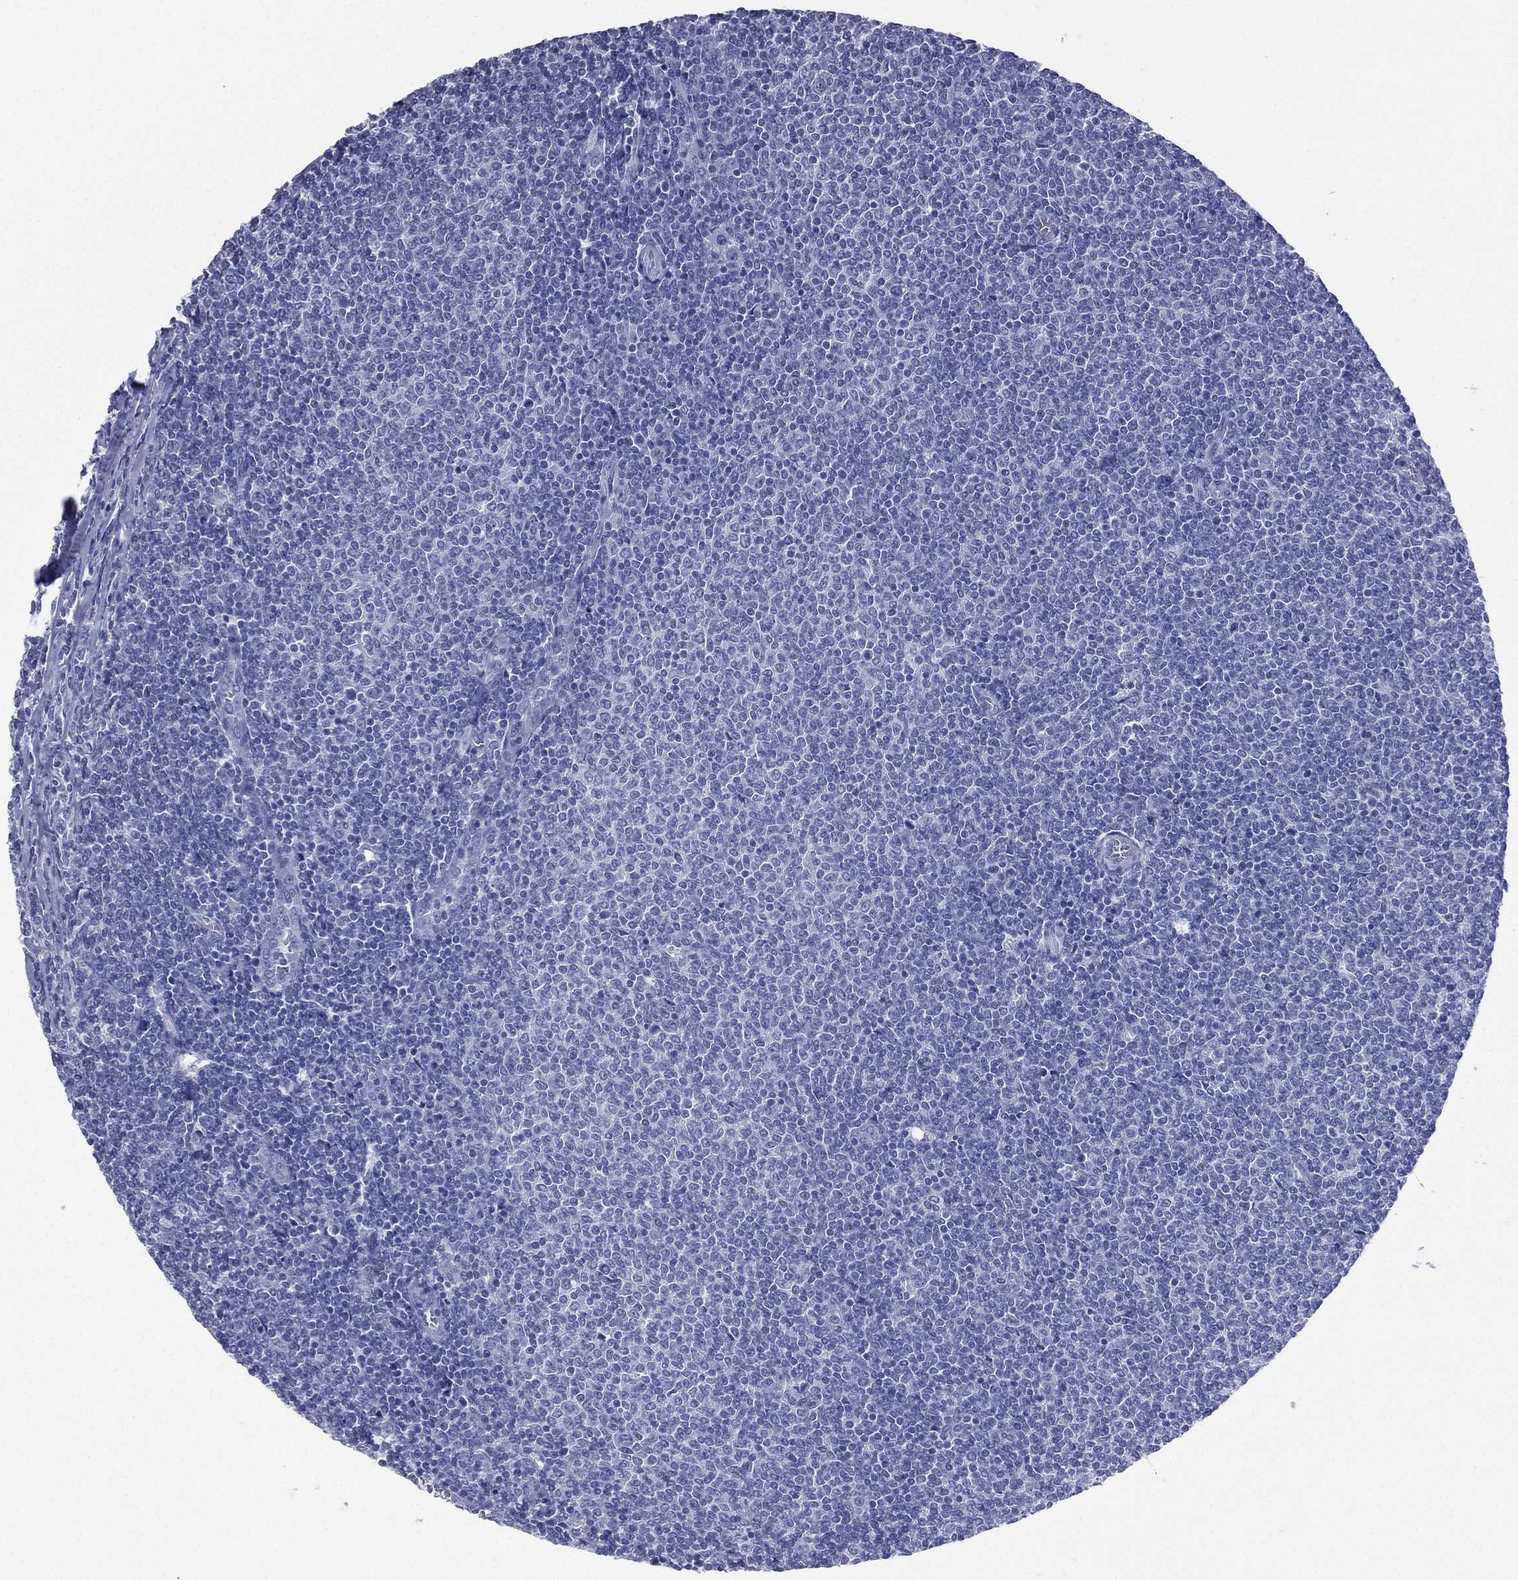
{"staining": {"intensity": "negative", "quantity": "none", "location": "none"}, "tissue": "lymphoma", "cell_type": "Tumor cells", "image_type": "cancer", "snomed": [{"axis": "morphology", "description": "Malignant lymphoma, non-Hodgkin's type, Low grade"}, {"axis": "topography", "description": "Lymph node"}], "caption": "Tumor cells show no significant protein positivity in low-grade malignant lymphoma, non-Hodgkin's type.", "gene": "CES2", "patient": {"sex": "male", "age": 52}}